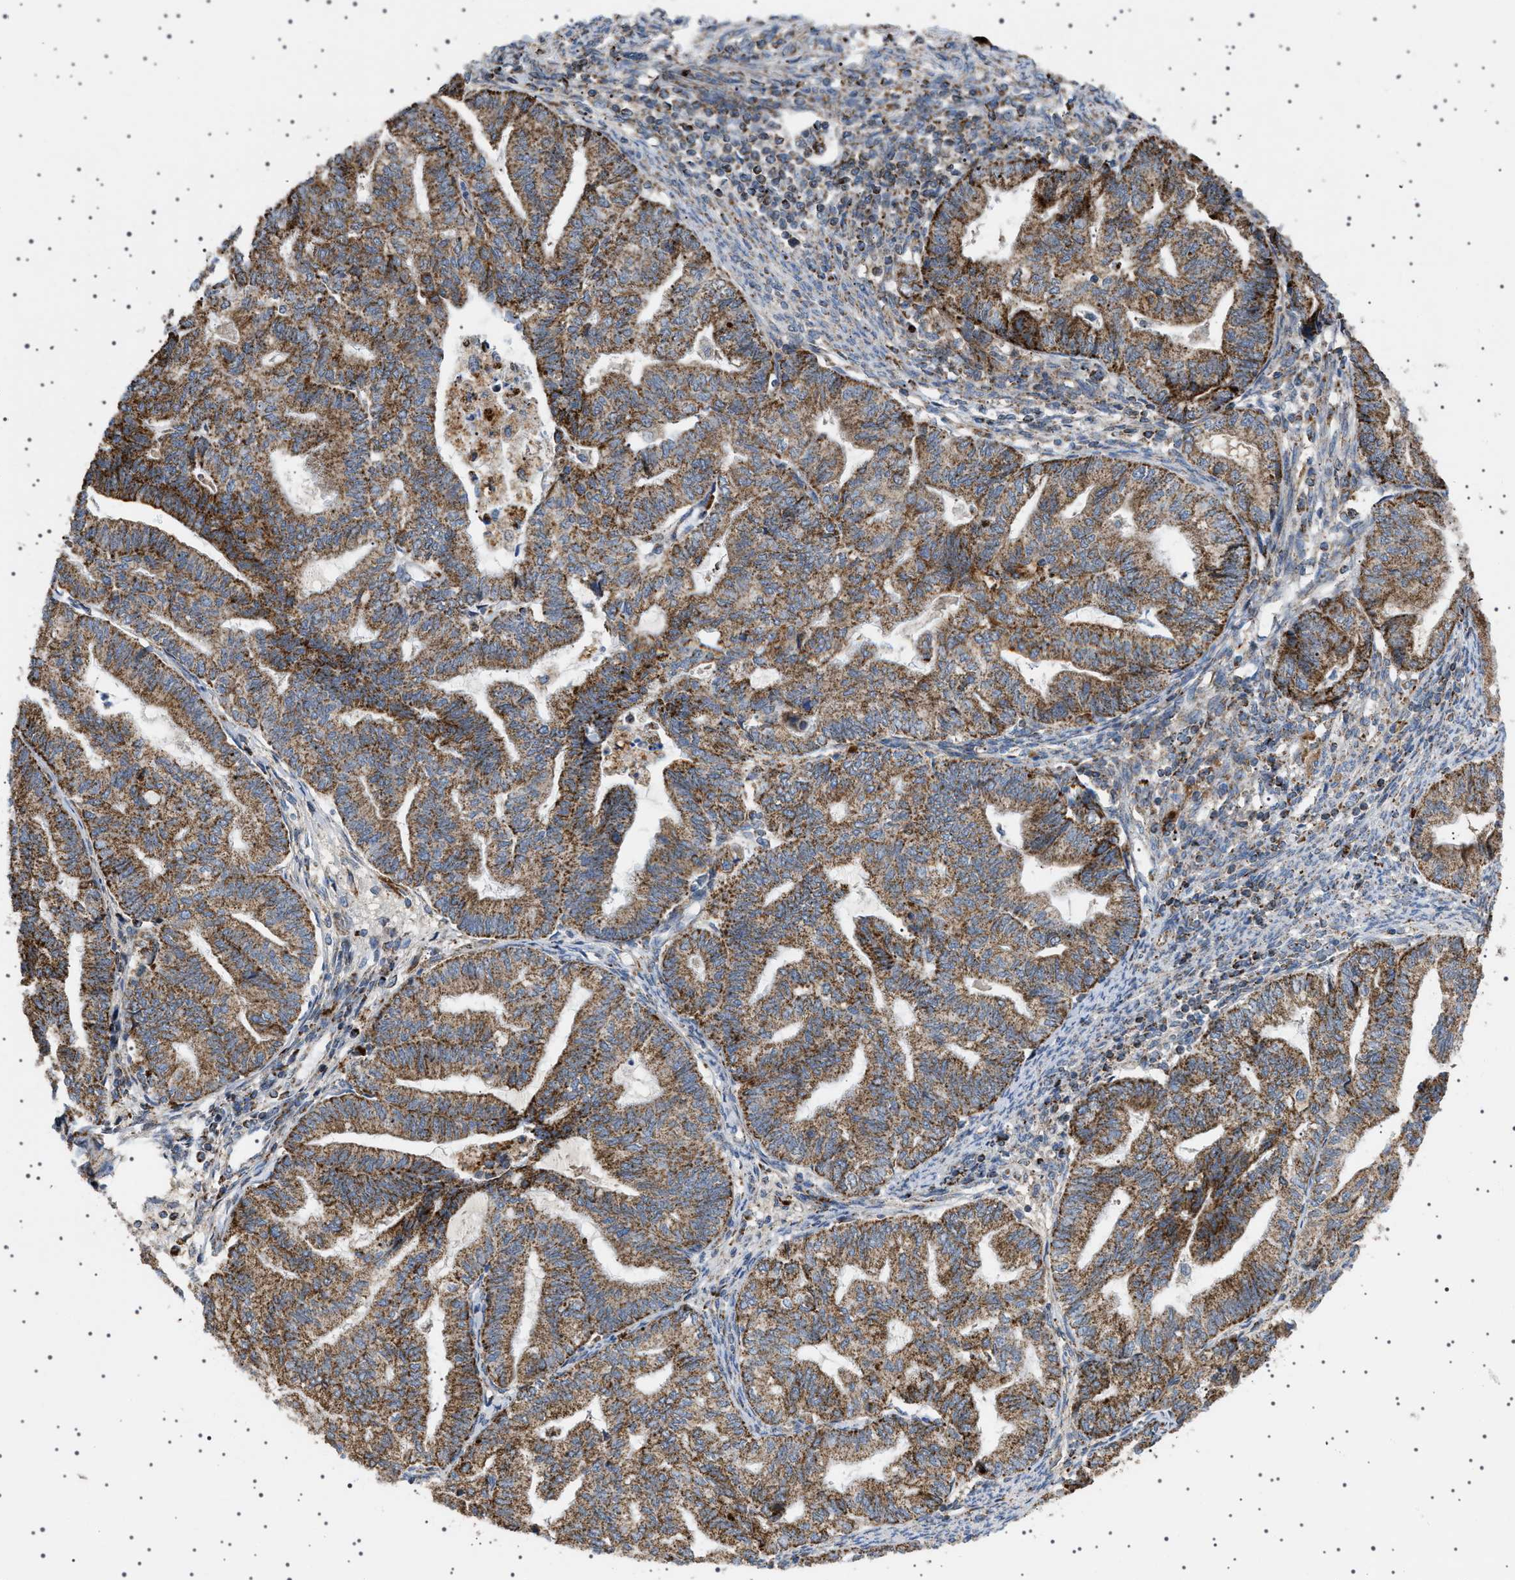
{"staining": {"intensity": "strong", "quantity": ">75%", "location": "cytoplasmic/membranous"}, "tissue": "endometrial cancer", "cell_type": "Tumor cells", "image_type": "cancer", "snomed": [{"axis": "morphology", "description": "Adenocarcinoma, NOS"}, {"axis": "topography", "description": "Endometrium"}], "caption": "Brown immunohistochemical staining in human endometrial adenocarcinoma reveals strong cytoplasmic/membranous expression in about >75% of tumor cells. (DAB = brown stain, brightfield microscopy at high magnification).", "gene": "UBXN8", "patient": {"sex": "female", "age": 79}}